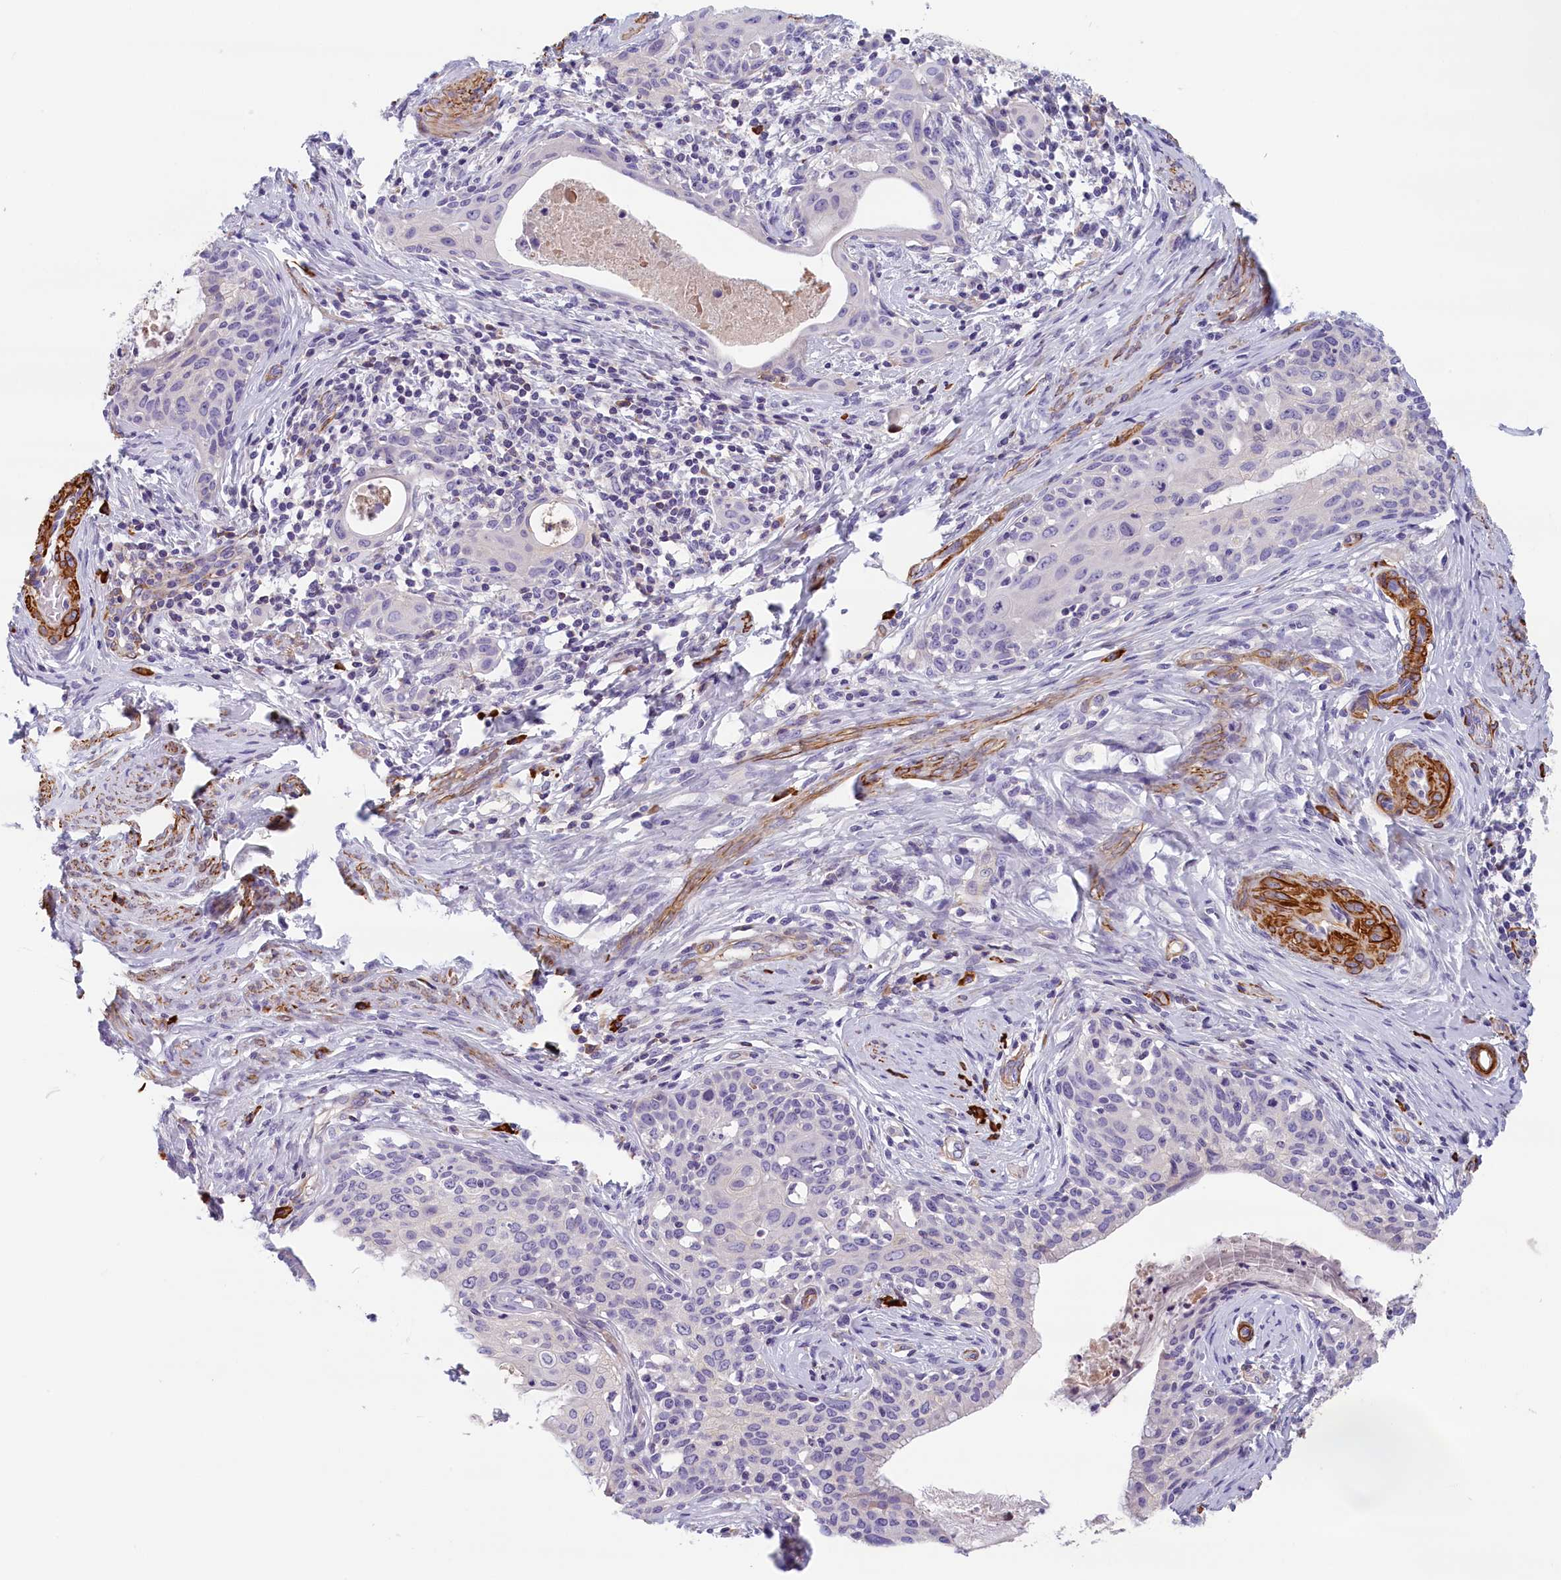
{"staining": {"intensity": "negative", "quantity": "none", "location": "none"}, "tissue": "cervical cancer", "cell_type": "Tumor cells", "image_type": "cancer", "snomed": [{"axis": "morphology", "description": "Squamous cell carcinoma, NOS"}, {"axis": "morphology", "description": "Adenocarcinoma, NOS"}, {"axis": "topography", "description": "Cervix"}], "caption": "Tumor cells are negative for brown protein staining in cervical cancer.", "gene": "BCL2L13", "patient": {"sex": "female", "age": 52}}